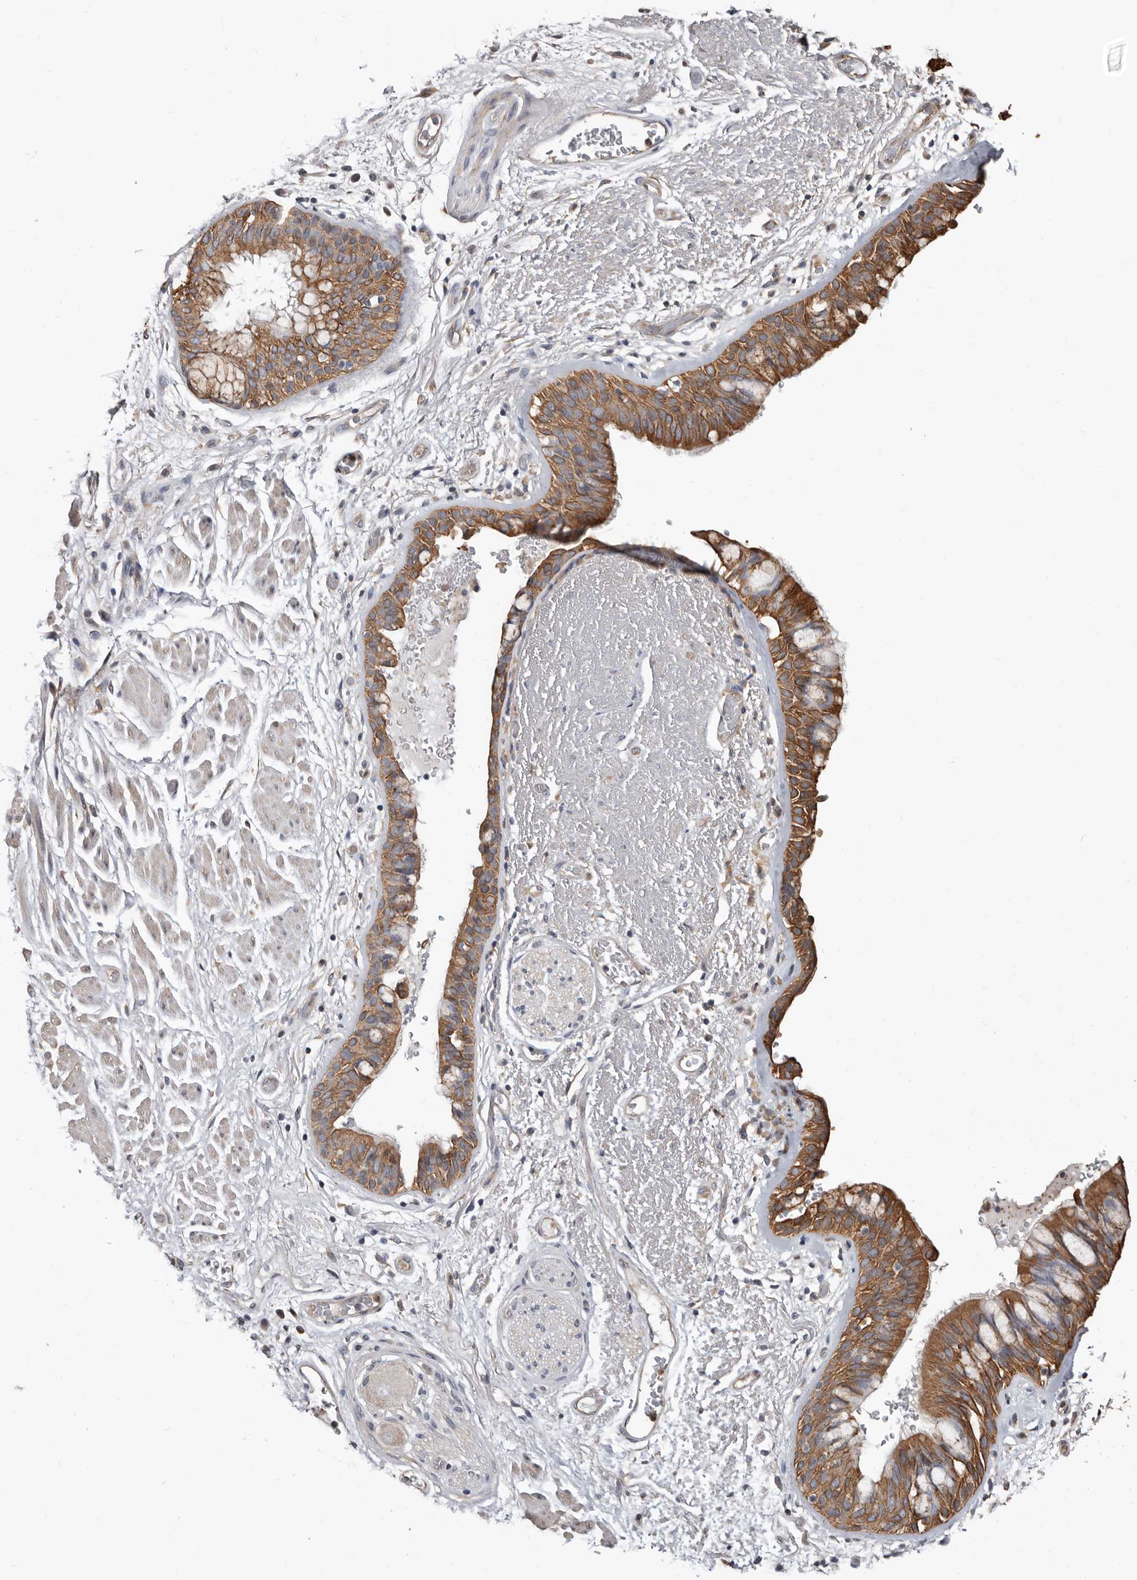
{"staining": {"intensity": "moderate", "quantity": ">75%", "location": "cytoplasmic/membranous"}, "tissue": "bronchus", "cell_type": "Respiratory epithelial cells", "image_type": "normal", "snomed": [{"axis": "morphology", "description": "Normal tissue, NOS"}, {"axis": "morphology", "description": "Squamous cell carcinoma, NOS"}, {"axis": "topography", "description": "Lymph node"}, {"axis": "topography", "description": "Bronchus"}, {"axis": "topography", "description": "Lung"}], "caption": "IHC of normal human bronchus displays medium levels of moderate cytoplasmic/membranous positivity in about >75% of respiratory epithelial cells.", "gene": "MRPL18", "patient": {"sex": "male", "age": 66}}